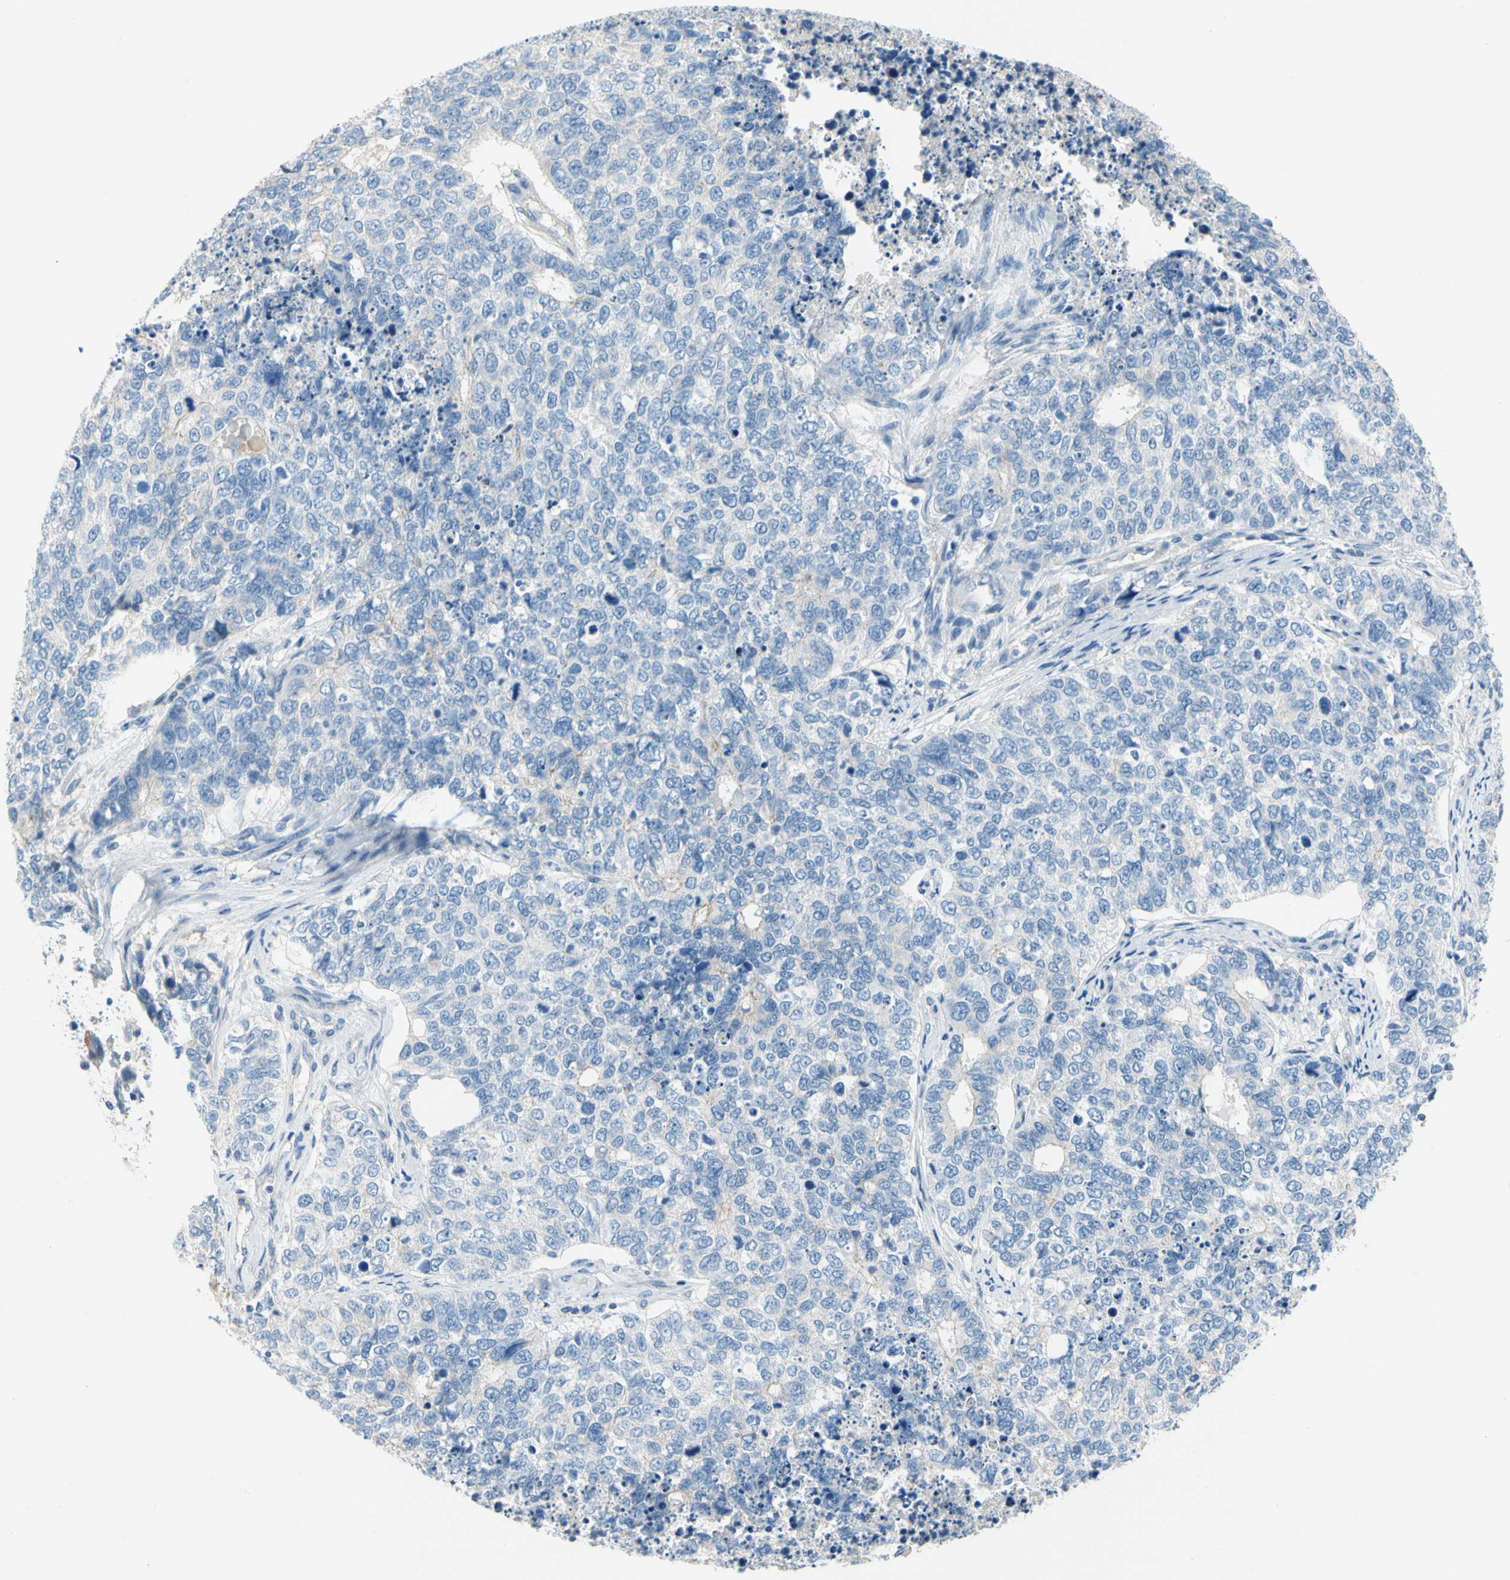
{"staining": {"intensity": "negative", "quantity": "none", "location": "none"}, "tissue": "cervical cancer", "cell_type": "Tumor cells", "image_type": "cancer", "snomed": [{"axis": "morphology", "description": "Squamous cell carcinoma, NOS"}, {"axis": "topography", "description": "Cervix"}], "caption": "Cervical cancer (squamous cell carcinoma) stained for a protein using IHC displays no staining tumor cells.", "gene": "CA14", "patient": {"sex": "female", "age": 63}}